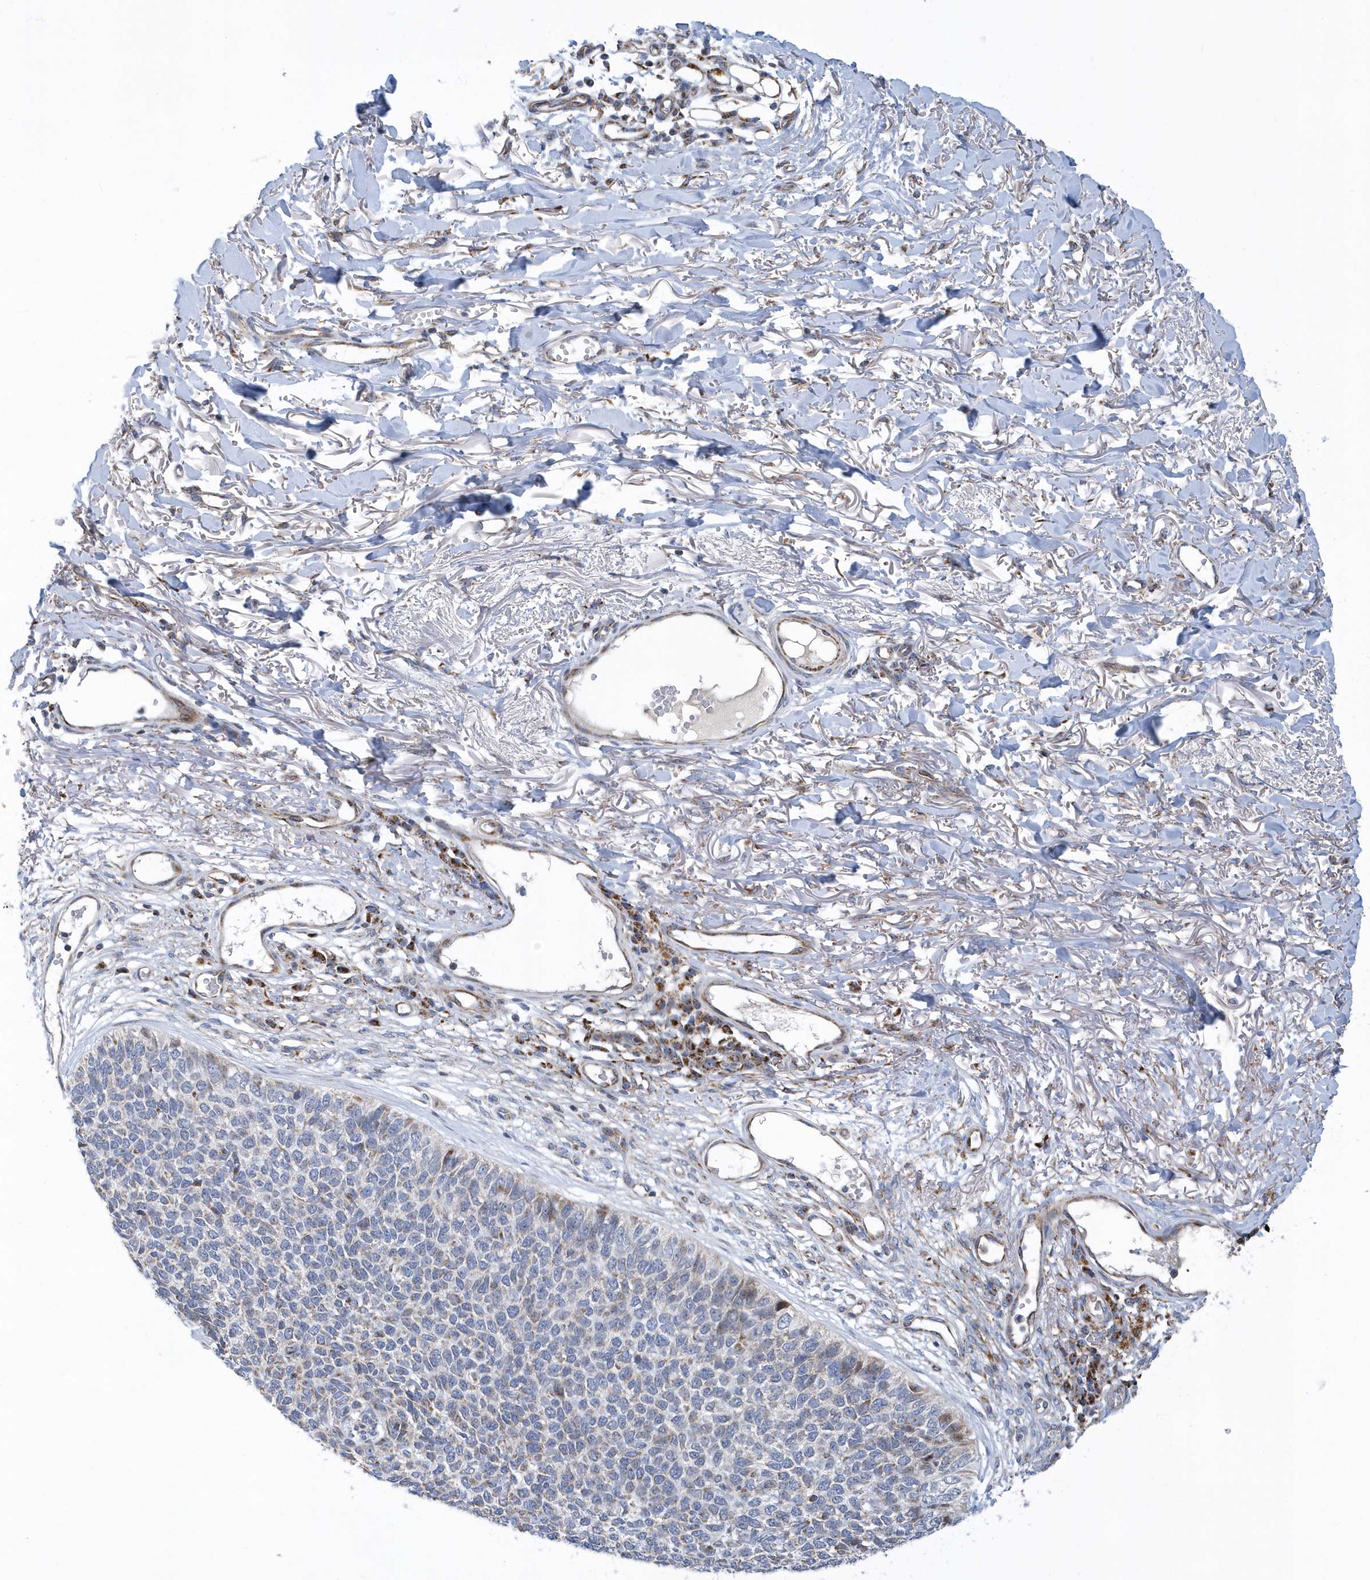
{"staining": {"intensity": "negative", "quantity": "none", "location": "none"}, "tissue": "skin cancer", "cell_type": "Tumor cells", "image_type": "cancer", "snomed": [{"axis": "morphology", "description": "Basal cell carcinoma"}, {"axis": "topography", "description": "Skin"}], "caption": "Immunohistochemistry of skin cancer reveals no expression in tumor cells. (Brightfield microscopy of DAB immunohistochemistry (IHC) at high magnification).", "gene": "VWA5B2", "patient": {"sex": "female", "age": 84}}